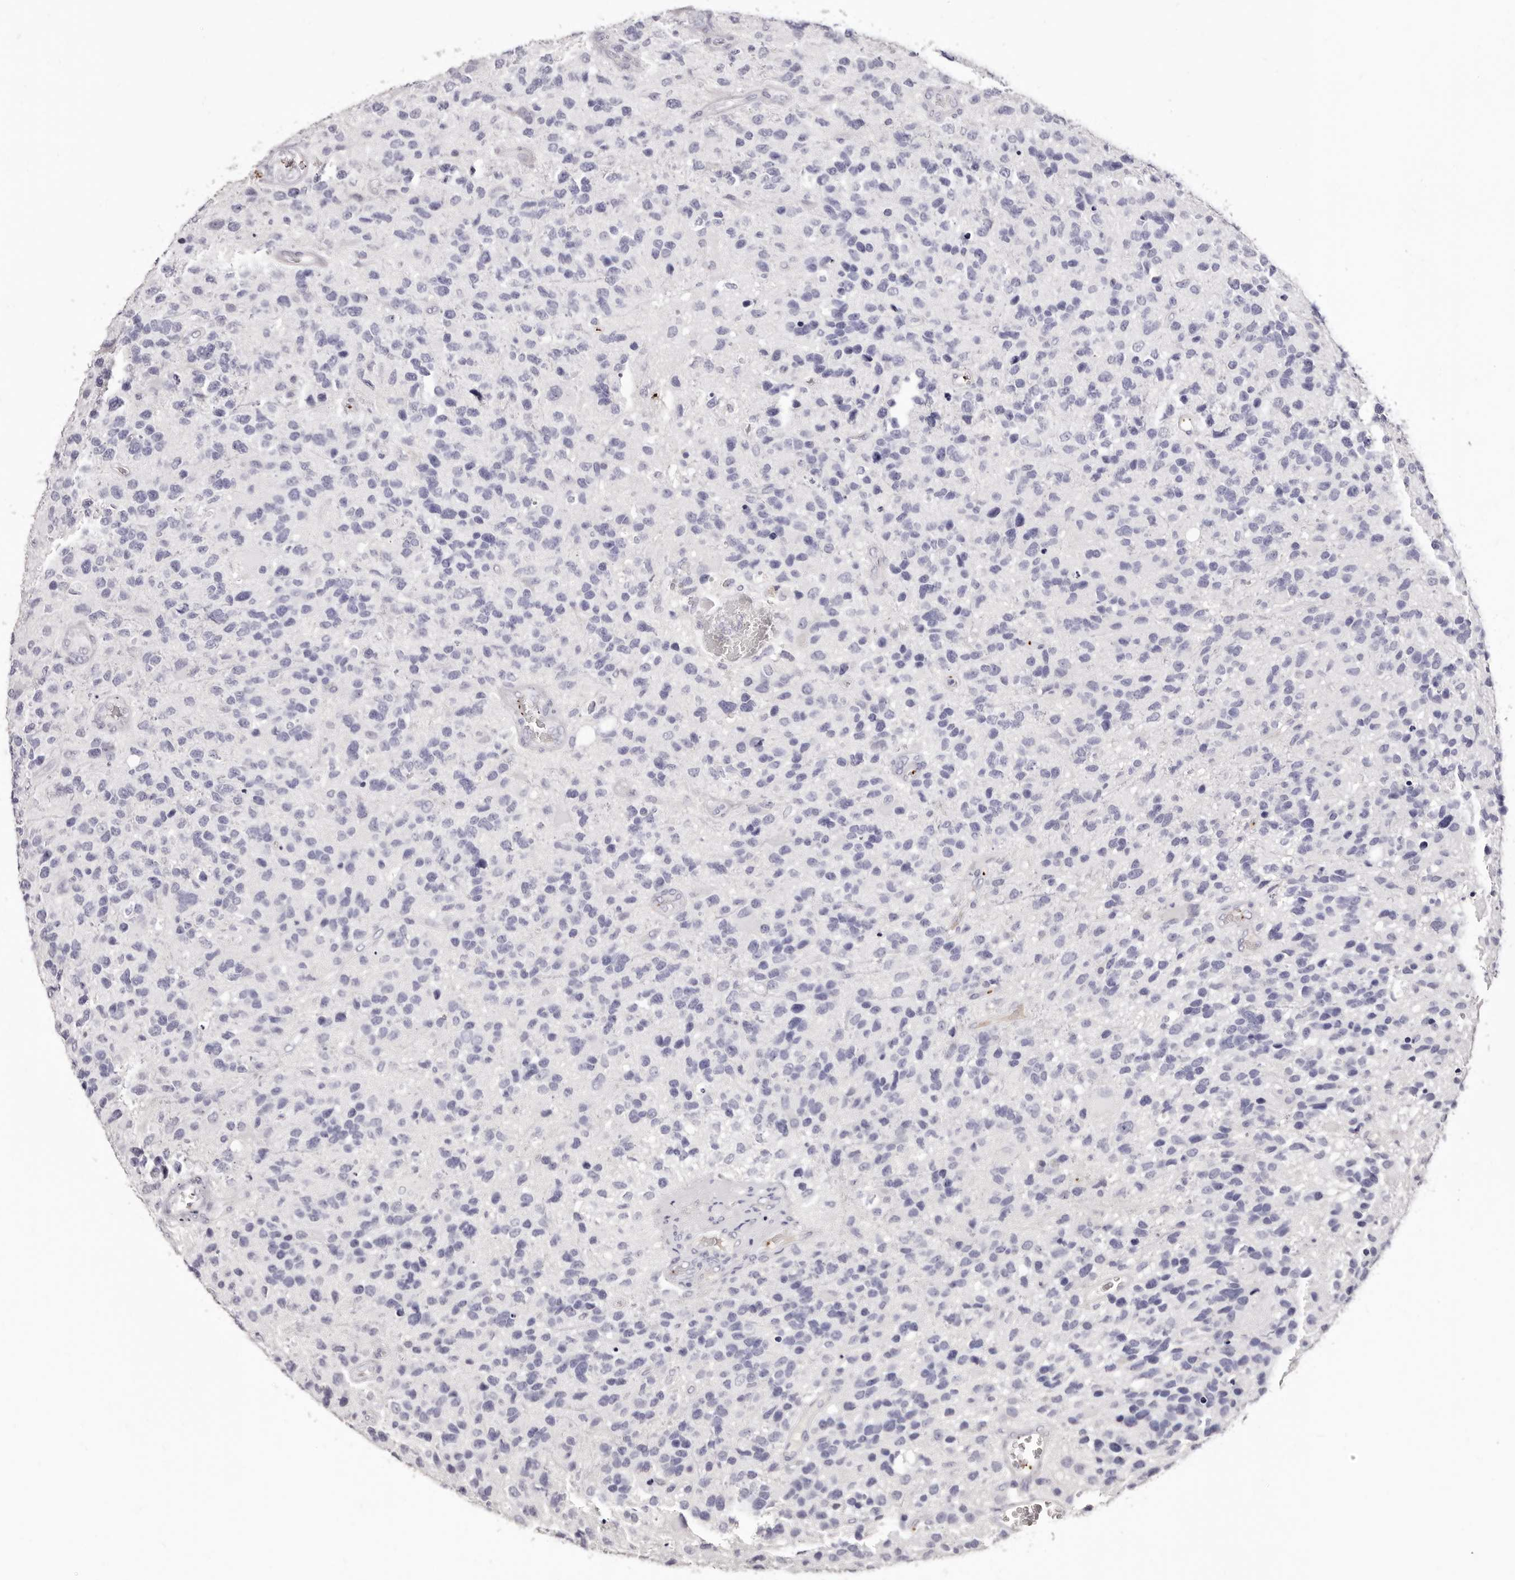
{"staining": {"intensity": "negative", "quantity": "none", "location": "none"}, "tissue": "glioma", "cell_type": "Tumor cells", "image_type": "cancer", "snomed": [{"axis": "morphology", "description": "Glioma, malignant, High grade"}, {"axis": "topography", "description": "Brain"}], "caption": "A micrograph of malignant high-grade glioma stained for a protein displays no brown staining in tumor cells. (DAB (3,3'-diaminobenzidine) immunohistochemistry with hematoxylin counter stain).", "gene": "PF4", "patient": {"sex": "female", "age": 58}}